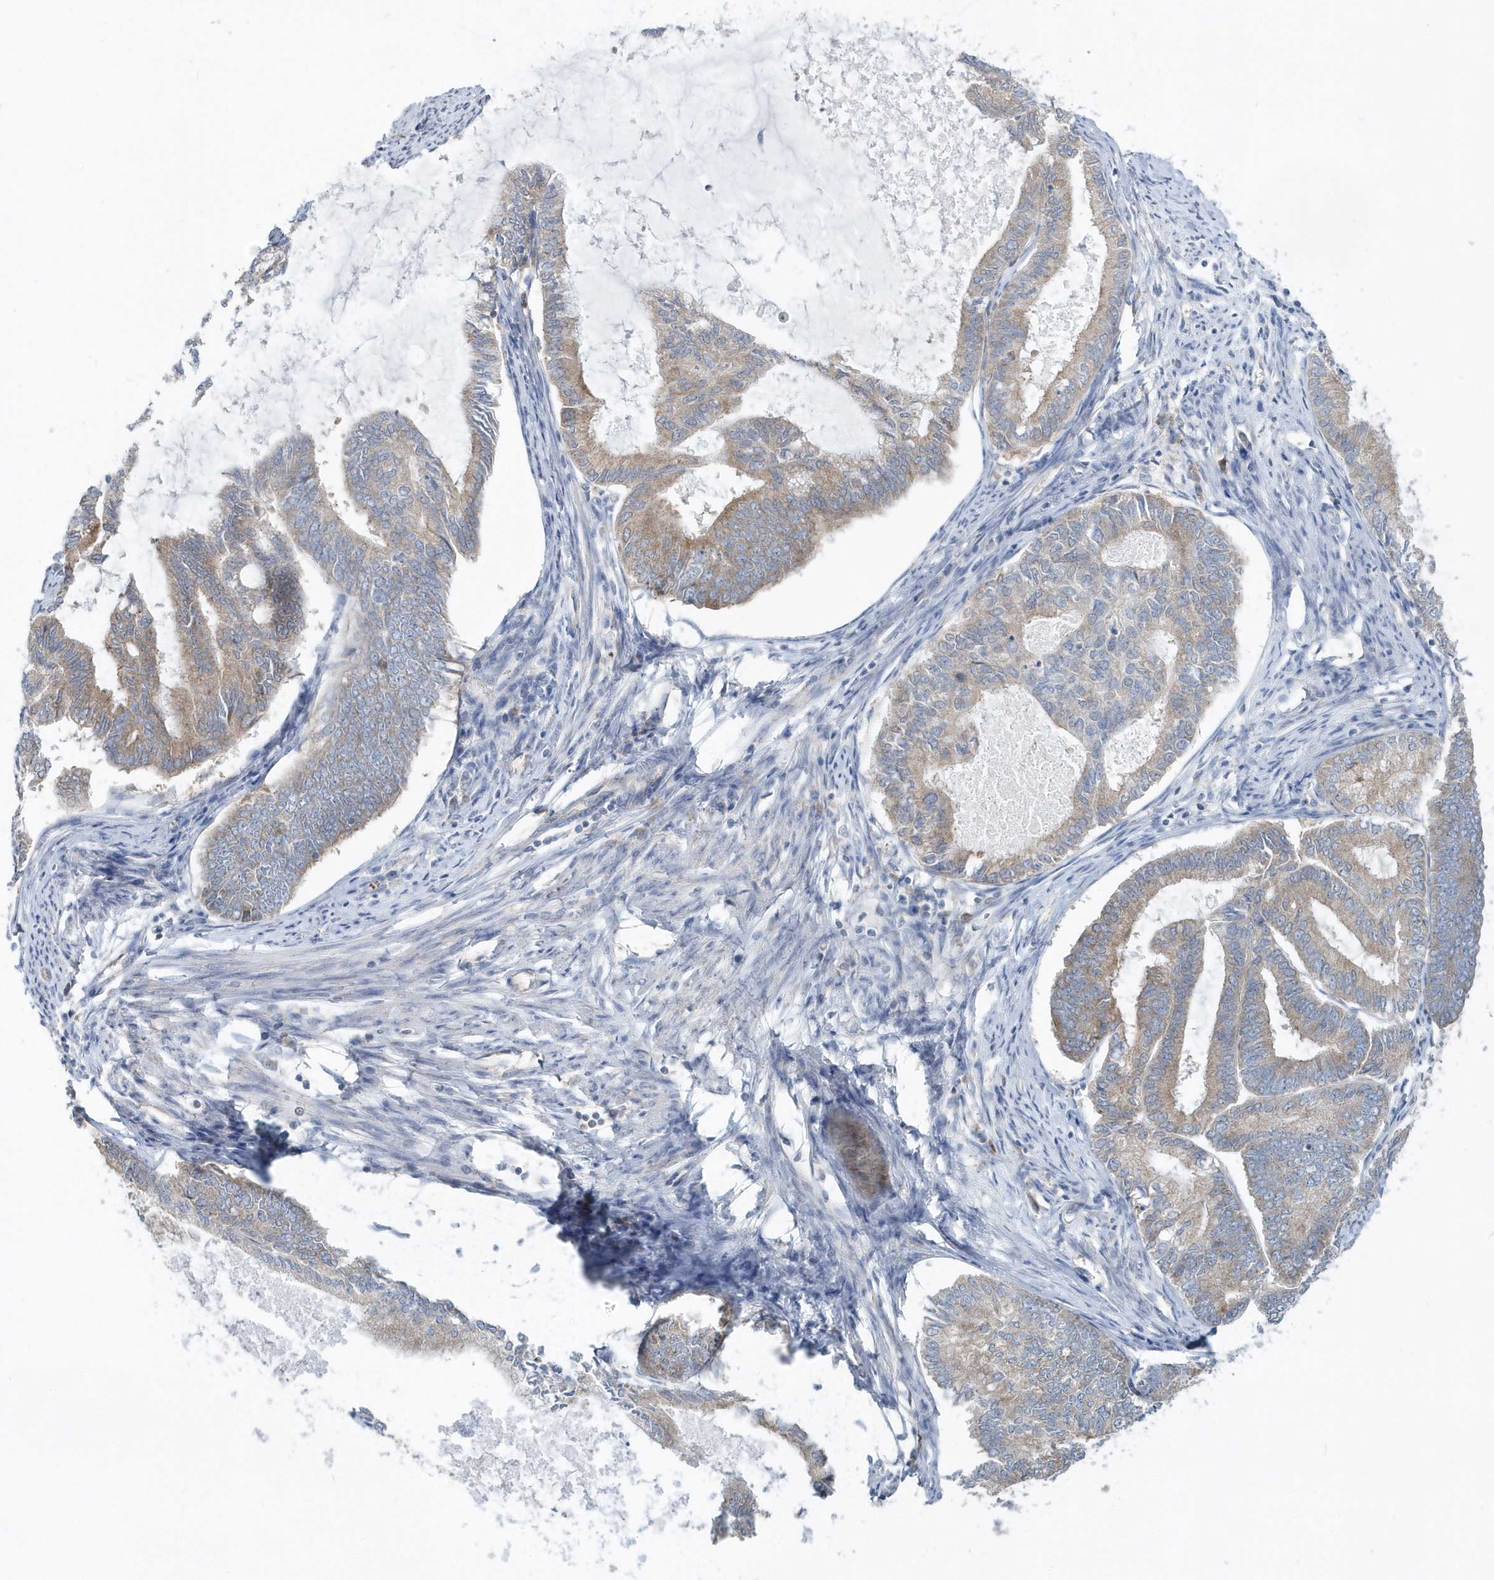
{"staining": {"intensity": "weak", "quantity": ">75%", "location": "cytoplasmic/membranous"}, "tissue": "endometrial cancer", "cell_type": "Tumor cells", "image_type": "cancer", "snomed": [{"axis": "morphology", "description": "Adenocarcinoma, NOS"}, {"axis": "topography", "description": "Endometrium"}], "caption": "Immunohistochemistry (DAB) staining of human endometrial adenocarcinoma displays weak cytoplasmic/membranous protein expression in about >75% of tumor cells. Using DAB (3,3'-diaminobenzidine) (brown) and hematoxylin (blue) stains, captured at high magnification using brightfield microscopy.", "gene": "EIF3C", "patient": {"sex": "female", "age": 86}}